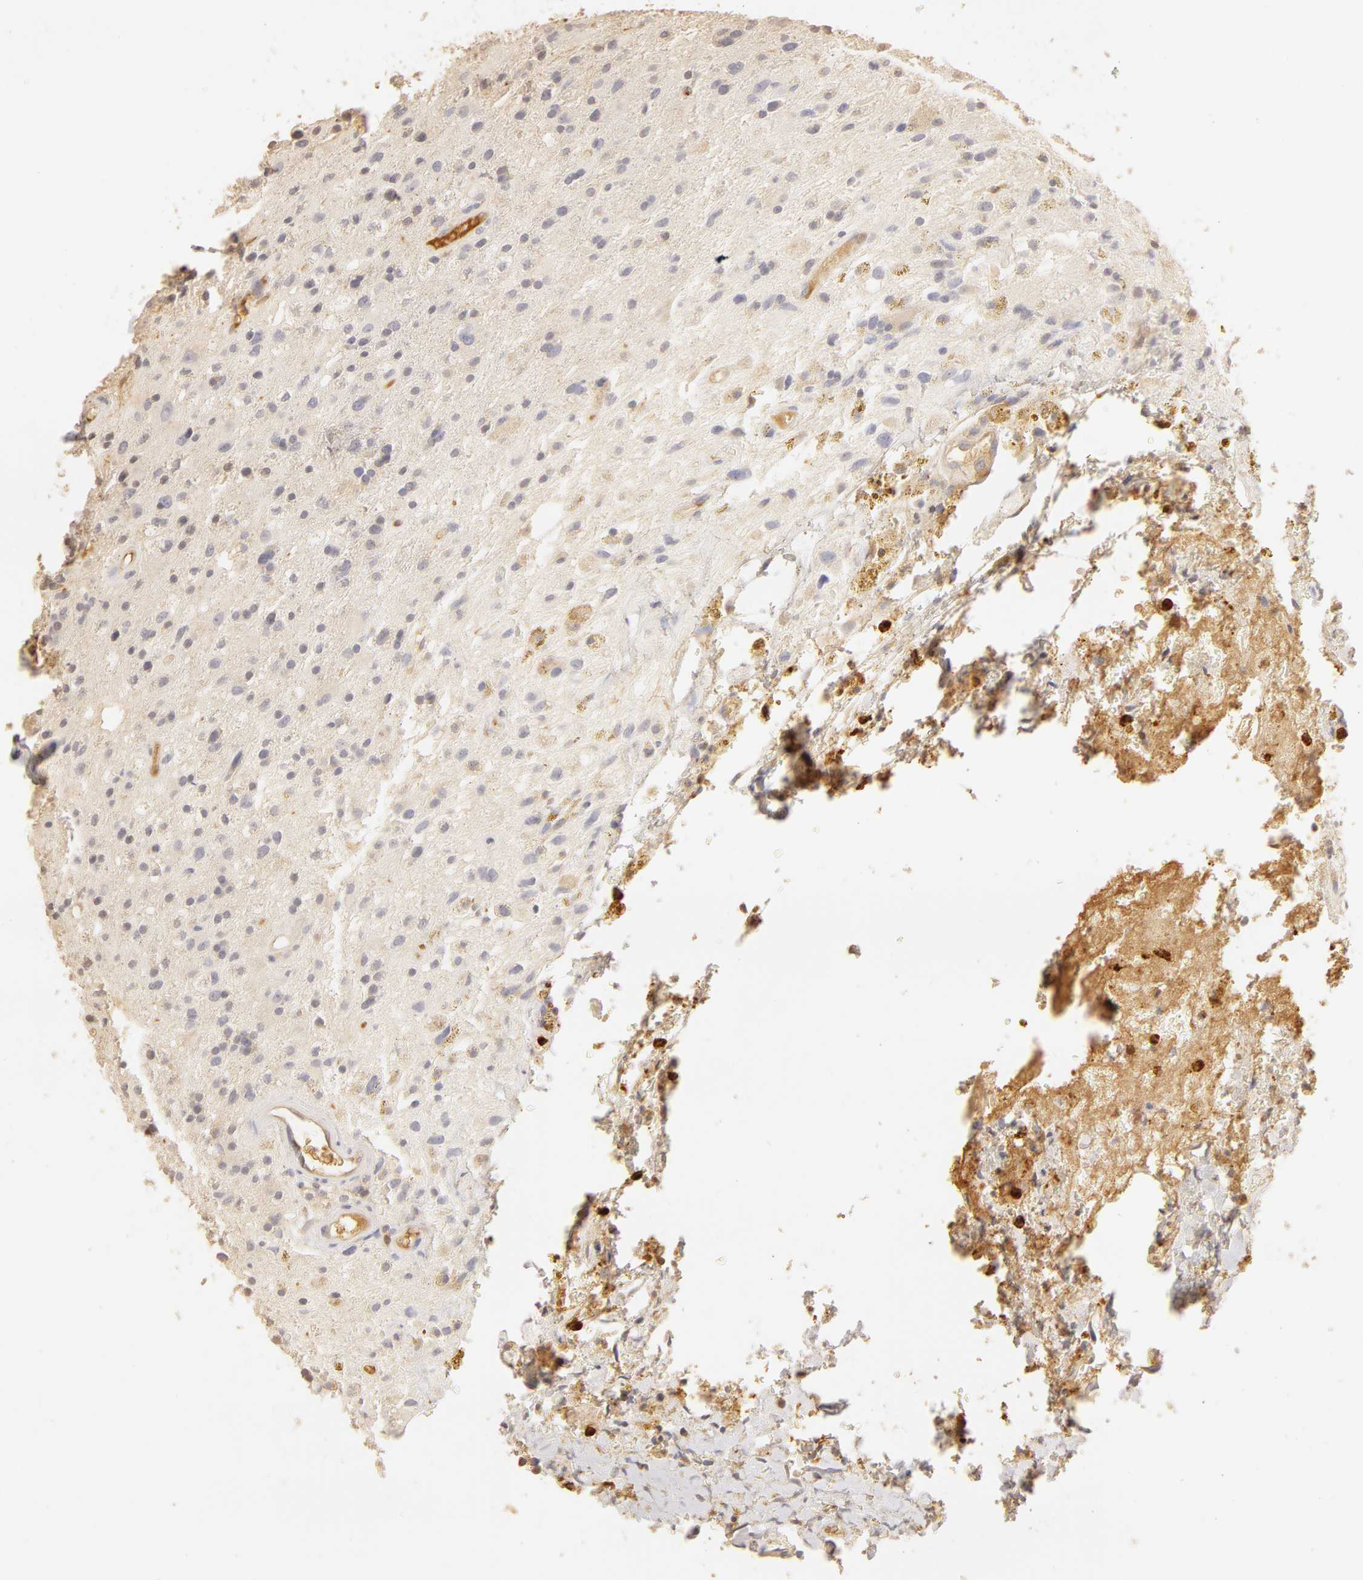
{"staining": {"intensity": "negative", "quantity": "none", "location": "none"}, "tissue": "glioma", "cell_type": "Tumor cells", "image_type": "cancer", "snomed": [{"axis": "morphology", "description": "Glioma, malignant, High grade"}, {"axis": "topography", "description": "Brain"}], "caption": "IHC image of neoplastic tissue: glioma stained with DAB (3,3'-diaminobenzidine) reveals no significant protein expression in tumor cells.", "gene": "C1R", "patient": {"sex": "male", "age": 48}}